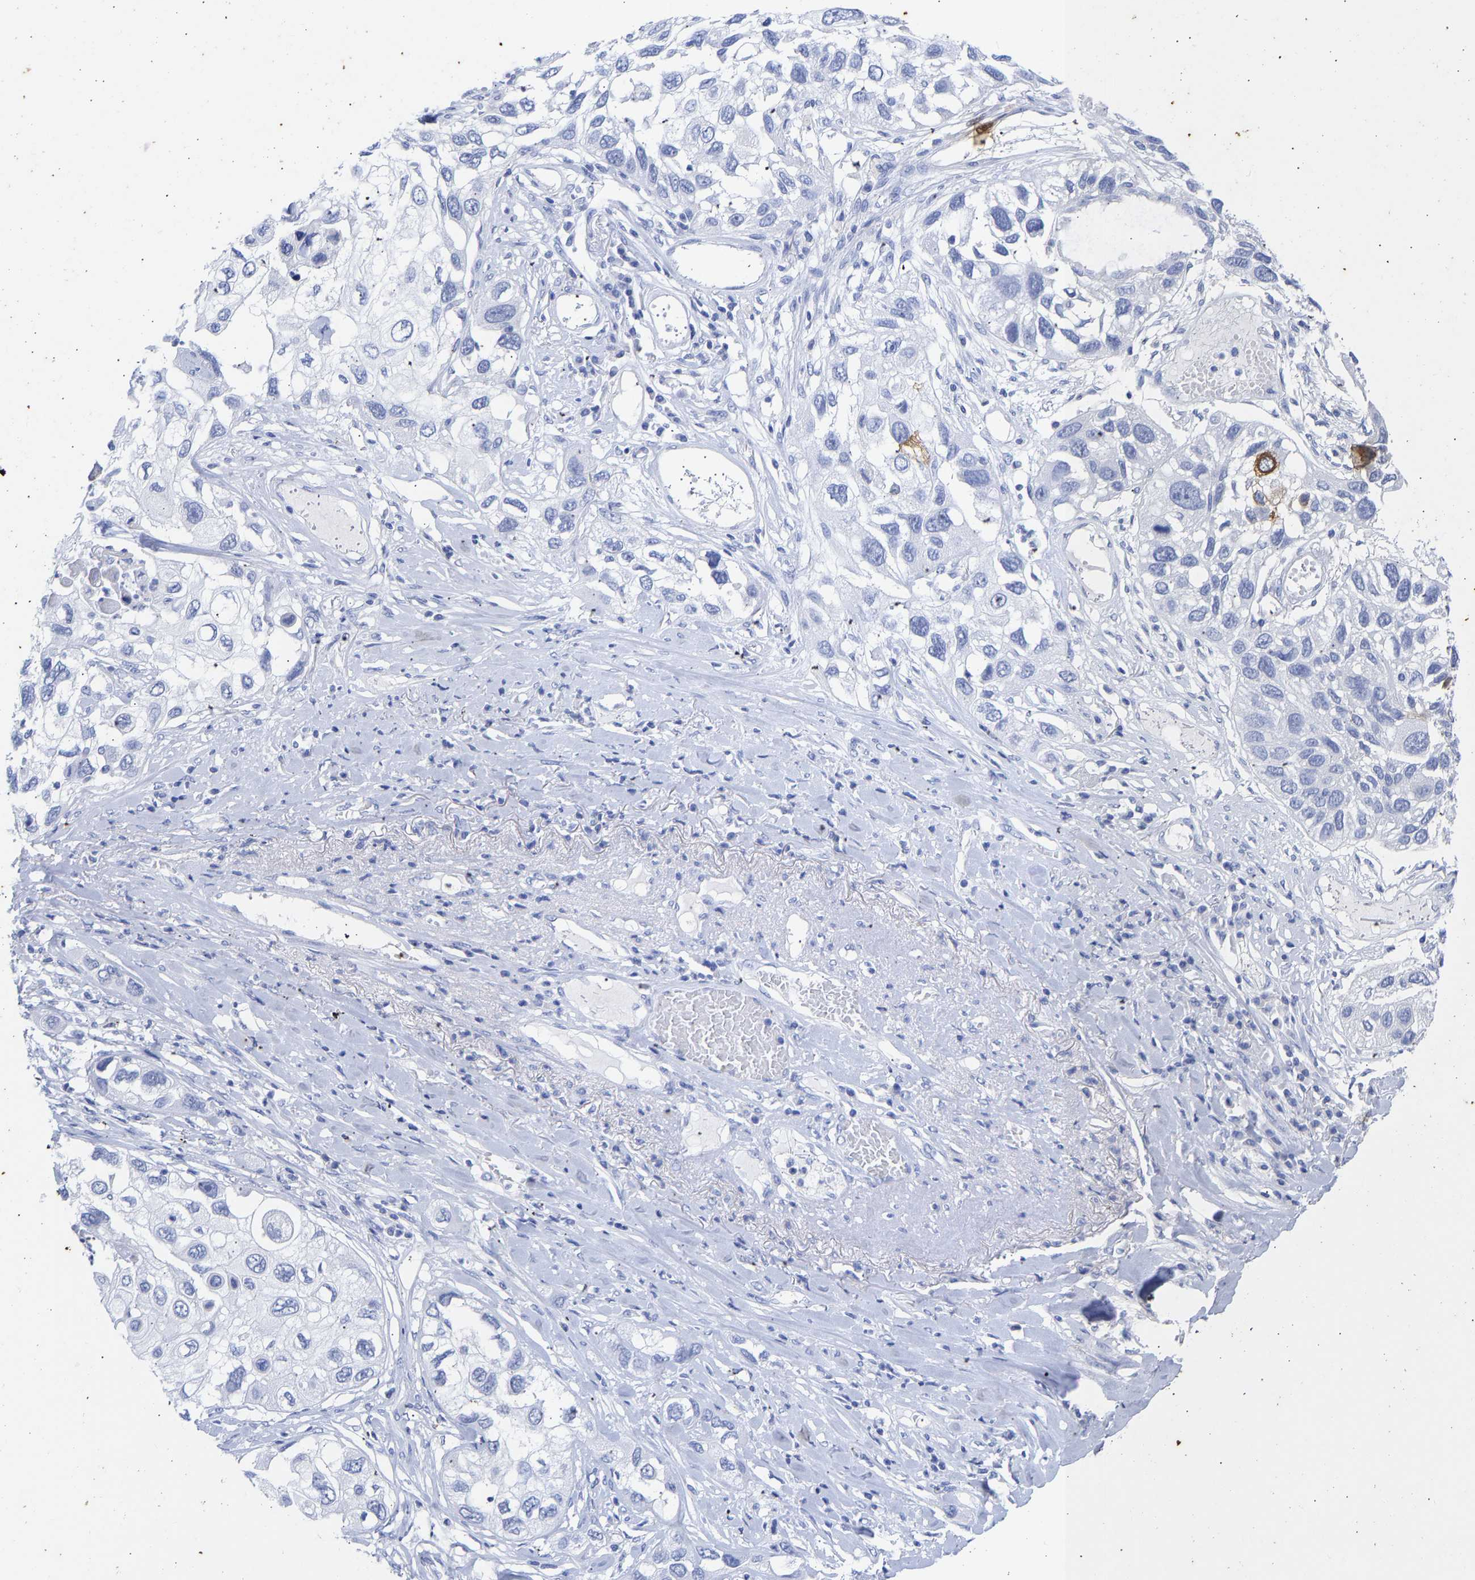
{"staining": {"intensity": "negative", "quantity": "none", "location": "none"}, "tissue": "lung cancer", "cell_type": "Tumor cells", "image_type": "cancer", "snomed": [{"axis": "morphology", "description": "Squamous cell carcinoma, NOS"}, {"axis": "topography", "description": "Lung"}], "caption": "Image shows no significant protein staining in tumor cells of lung cancer.", "gene": "KRT1", "patient": {"sex": "male", "age": 71}}